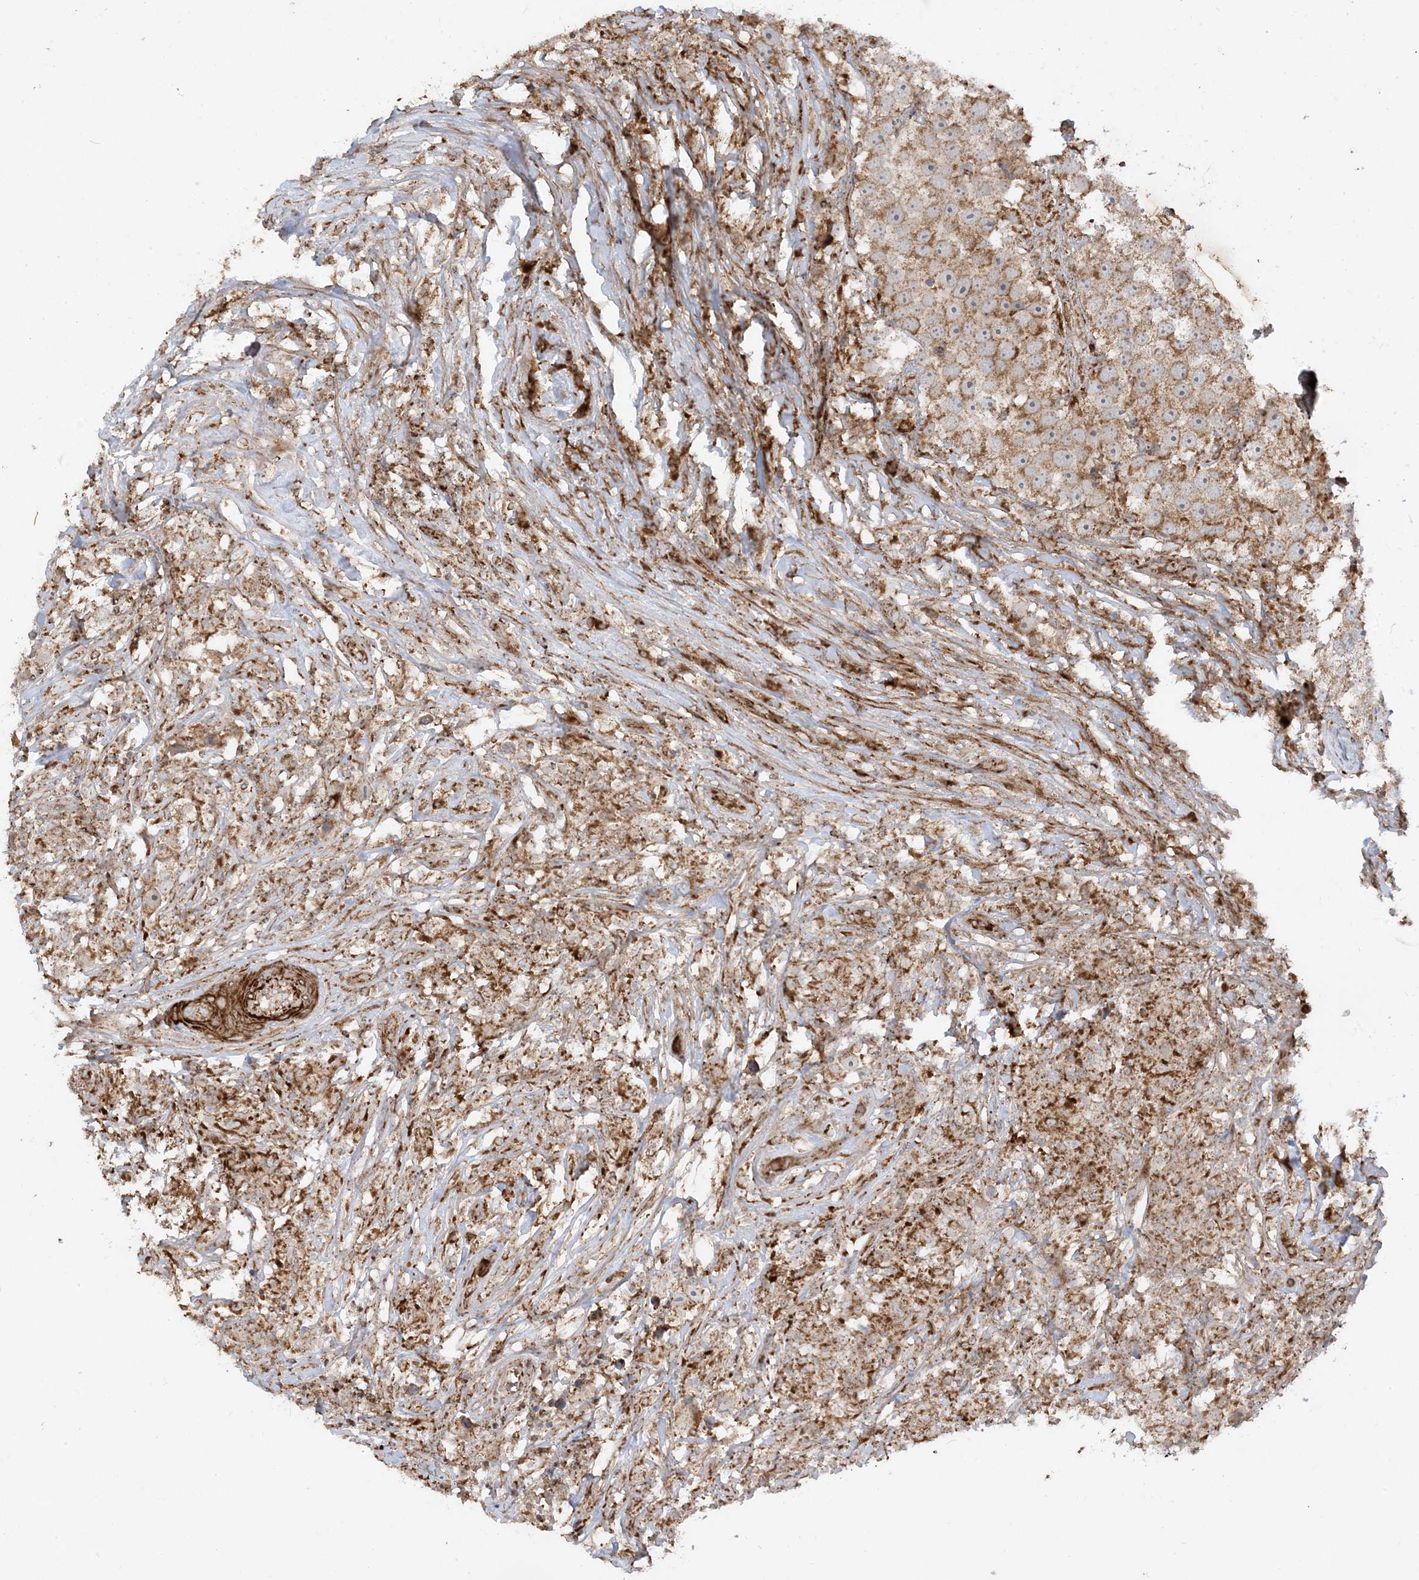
{"staining": {"intensity": "moderate", "quantity": ">75%", "location": "cytoplasmic/membranous"}, "tissue": "testis cancer", "cell_type": "Tumor cells", "image_type": "cancer", "snomed": [{"axis": "morphology", "description": "Seminoma, NOS"}, {"axis": "topography", "description": "Testis"}], "caption": "Protein analysis of testis seminoma tissue displays moderate cytoplasmic/membranous expression in about >75% of tumor cells.", "gene": "AARS2", "patient": {"sex": "male", "age": 49}}